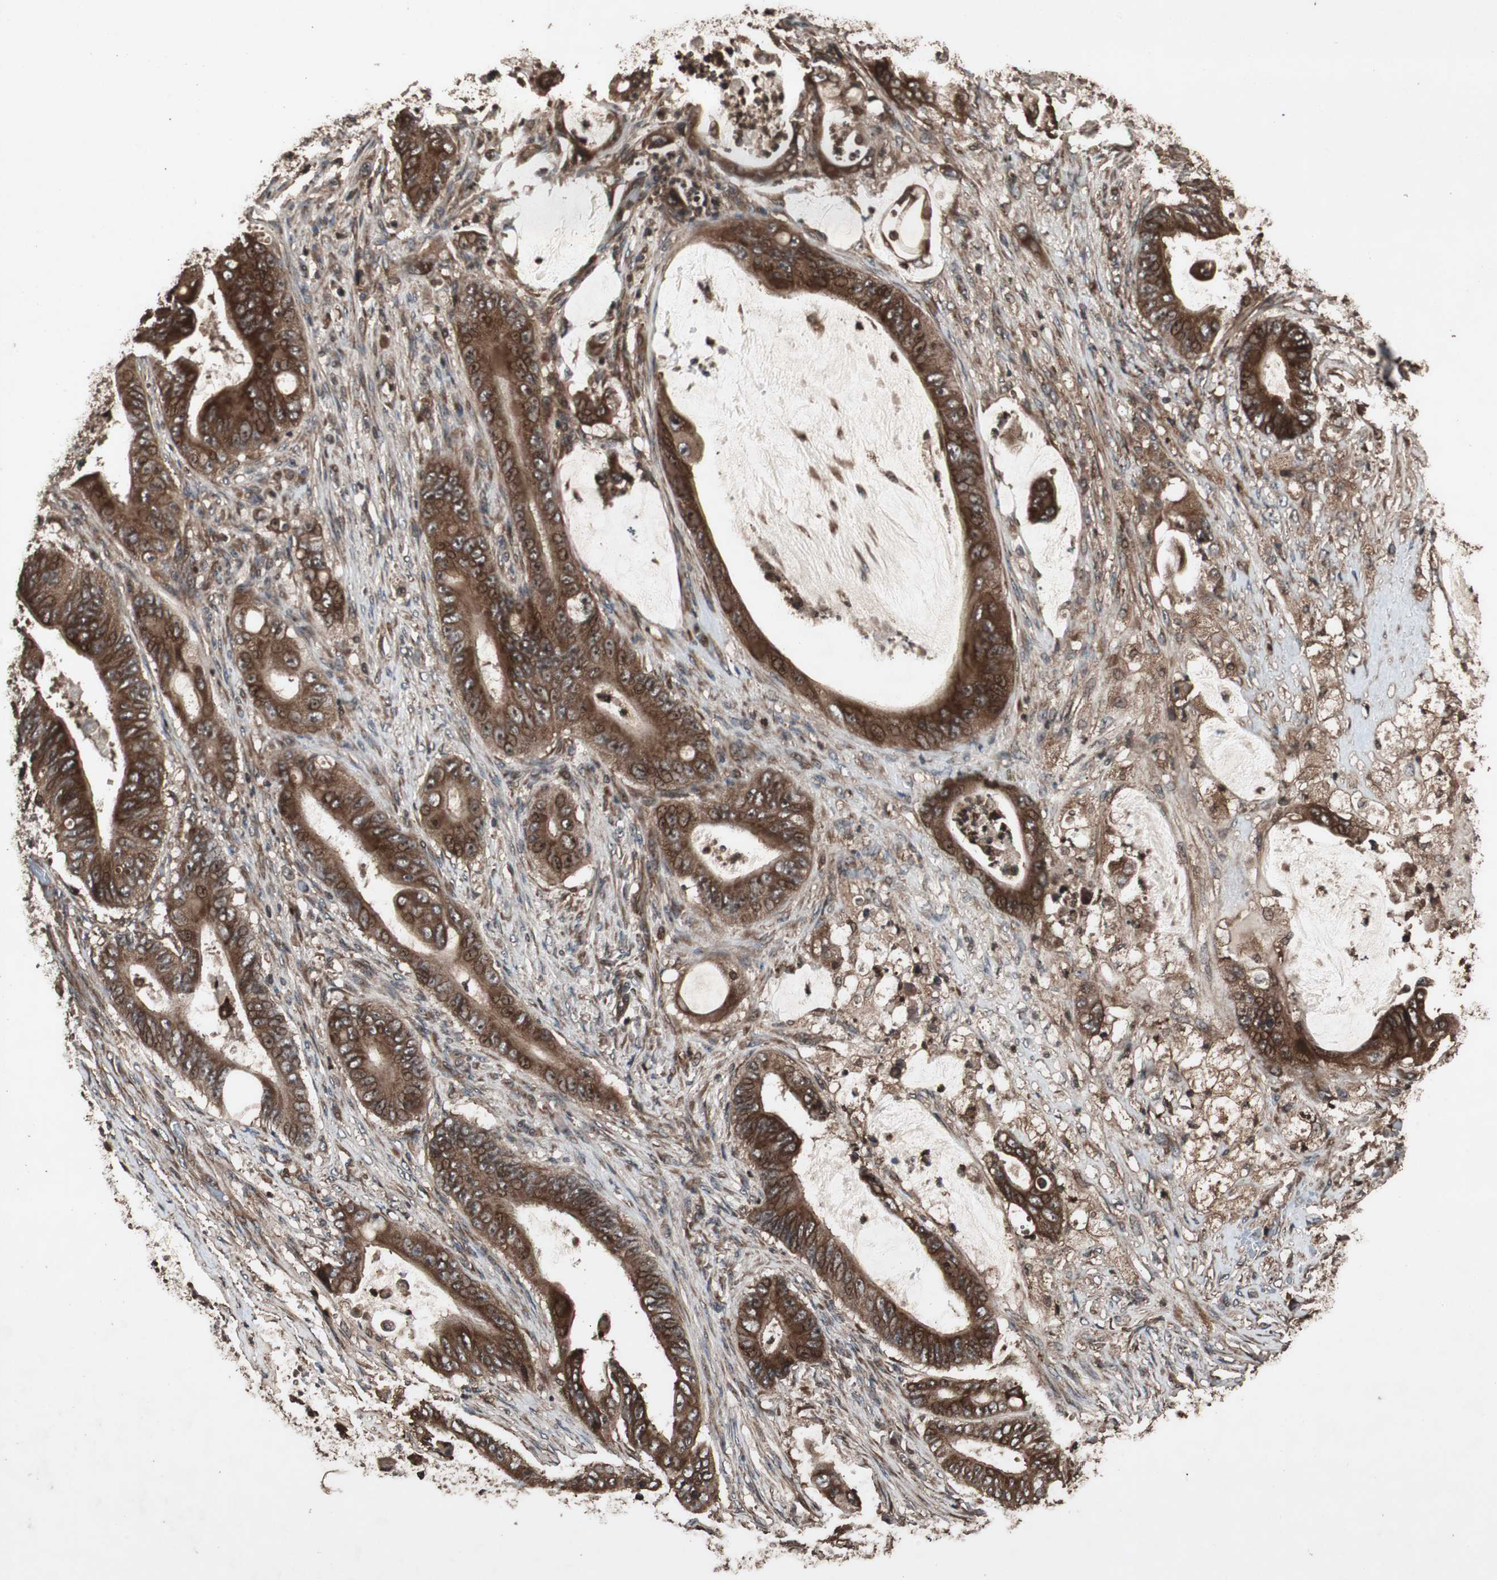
{"staining": {"intensity": "strong", "quantity": ">75%", "location": "cytoplasmic/membranous"}, "tissue": "stomach cancer", "cell_type": "Tumor cells", "image_type": "cancer", "snomed": [{"axis": "morphology", "description": "Adenocarcinoma, NOS"}, {"axis": "topography", "description": "Stomach"}], "caption": "High-power microscopy captured an immunohistochemistry image of stomach cancer (adenocarcinoma), revealing strong cytoplasmic/membranous staining in about >75% of tumor cells. The protein is stained brown, and the nuclei are stained in blue (DAB (3,3'-diaminobenzidine) IHC with brightfield microscopy, high magnification).", "gene": "LAMTOR5", "patient": {"sex": "female", "age": 73}}